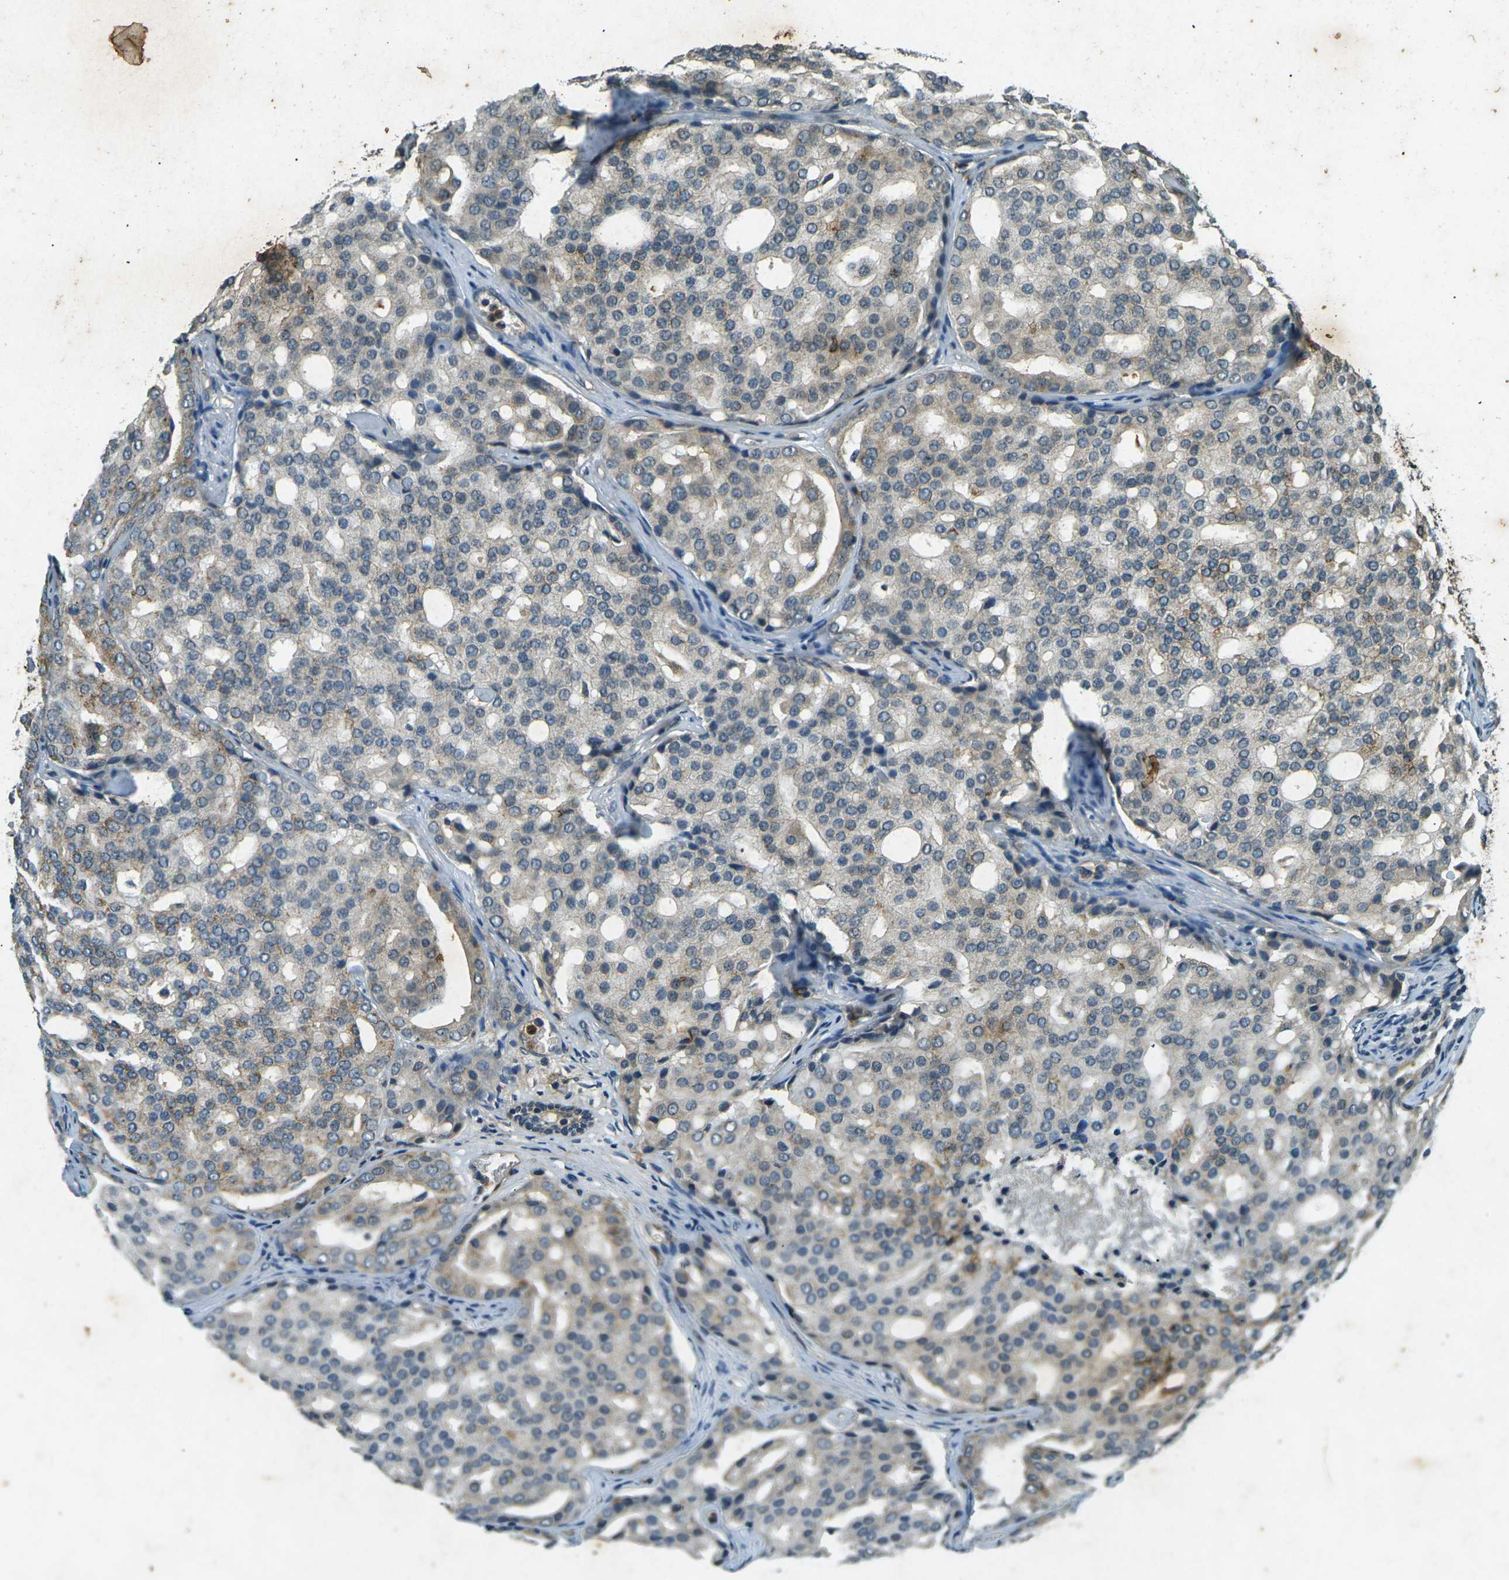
{"staining": {"intensity": "moderate", "quantity": "<25%", "location": "cytoplasmic/membranous"}, "tissue": "prostate cancer", "cell_type": "Tumor cells", "image_type": "cancer", "snomed": [{"axis": "morphology", "description": "Adenocarcinoma, High grade"}, {"axis": "topography", "description": "Prostate"}], "caption": "Prostate cancer stained with immunohistochemistry shows moderate cytoplasmic/membranous staining in about <25% of tumor cells.", "gene": "PDE2A", "patient": {"sex": "male", "age": 64}}